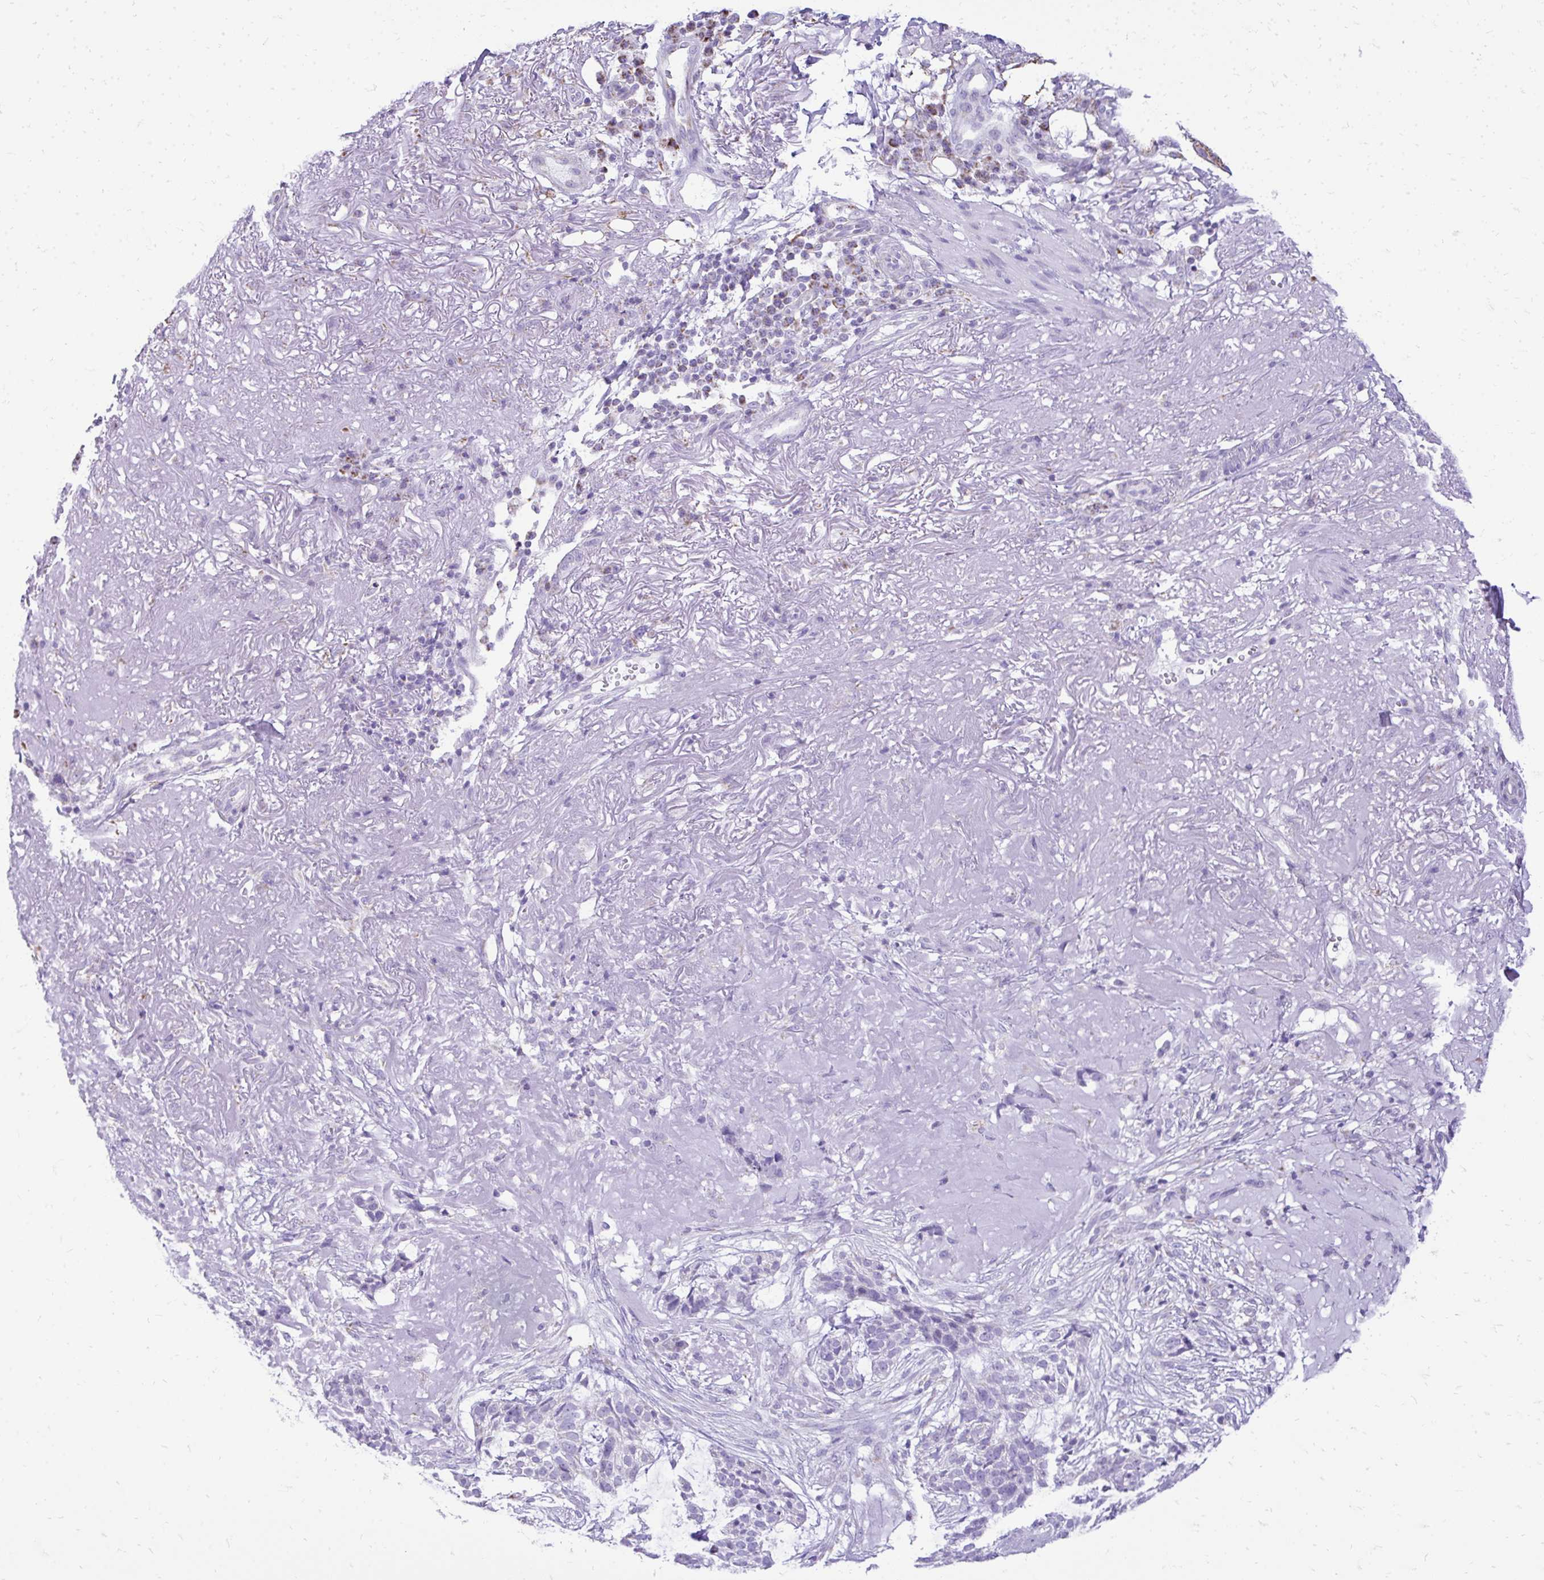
{"staining": {"intensity": "negative", "quantity": "none", "location": "none"}, "tissue": "skin cancer", "cell_type": "Tumor cells", "image_type": "cancer", "snomed": [{"axis": "morphology", "description": "Basal cell carcinoma"}, {"axis": "topography", "description": "Skin"}, {"axis": "topography", "description": "Skin of face"}], "caption": "Skin cancer was stained to show a protein in brown. There is no significant positivity in tumor cells.", "gene": "MPZL2", "patient": {"sex": "female", "age": 80}}